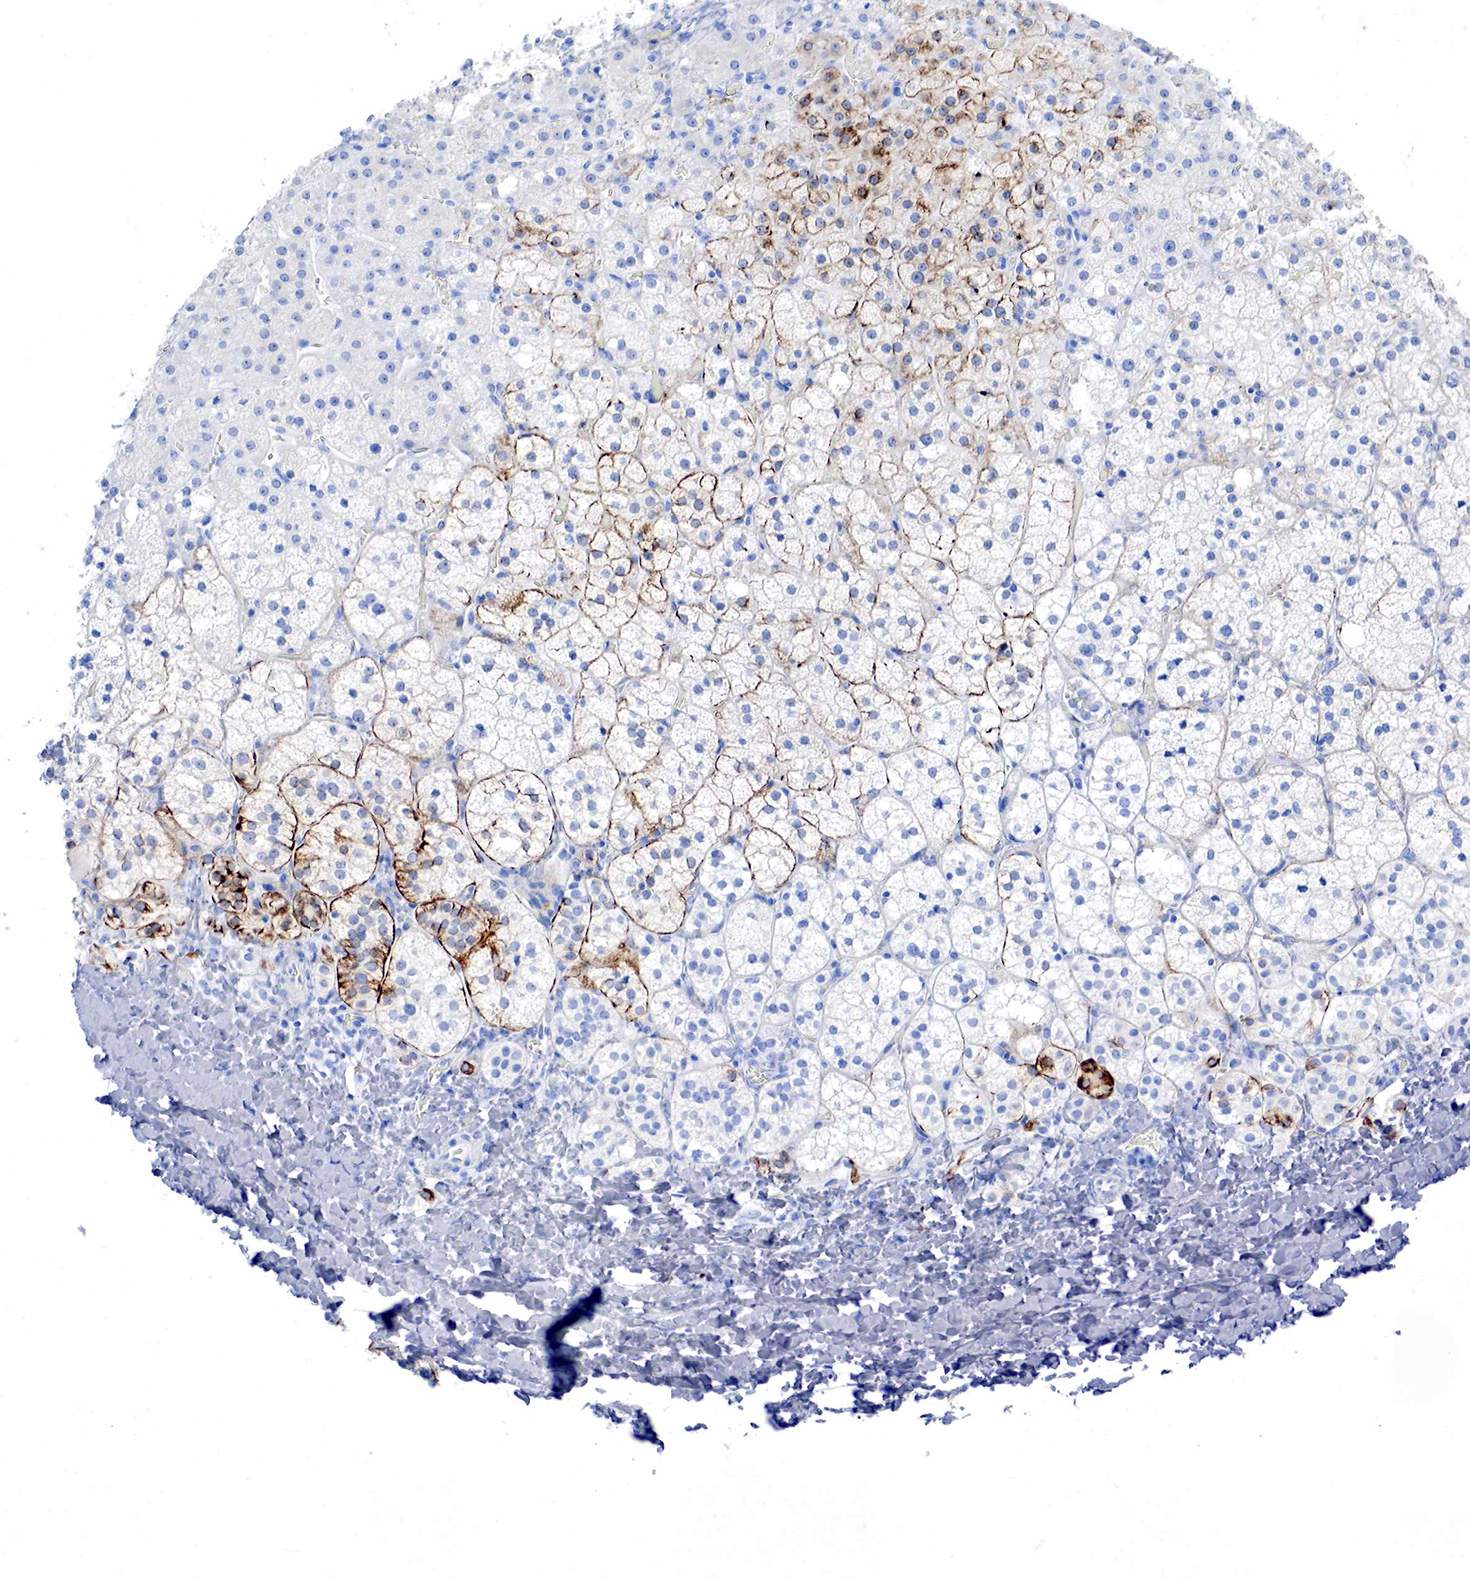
{"staining": {"intensity": "moderate", "quantity": "25%-75%", "location": "cytoplasmic/membranous"}, "tissue": "adrenal gland", "cell_type": "Glandular cells", "image_type": "normal", "snomed": [{"axis": "morphology", "description": "Normal tissue, NOS"}, {"axis": "topography", "description": "Adrenal gland"}], "caption": "A micrograph of adrenal gland stained for a protein demonstrates moderate cytoplasmic/membranous brown staining in glandular cells. Nuclei are stained in blue.", "gene": "KRT18", "patient": {"sex": "male", "age": 53}}